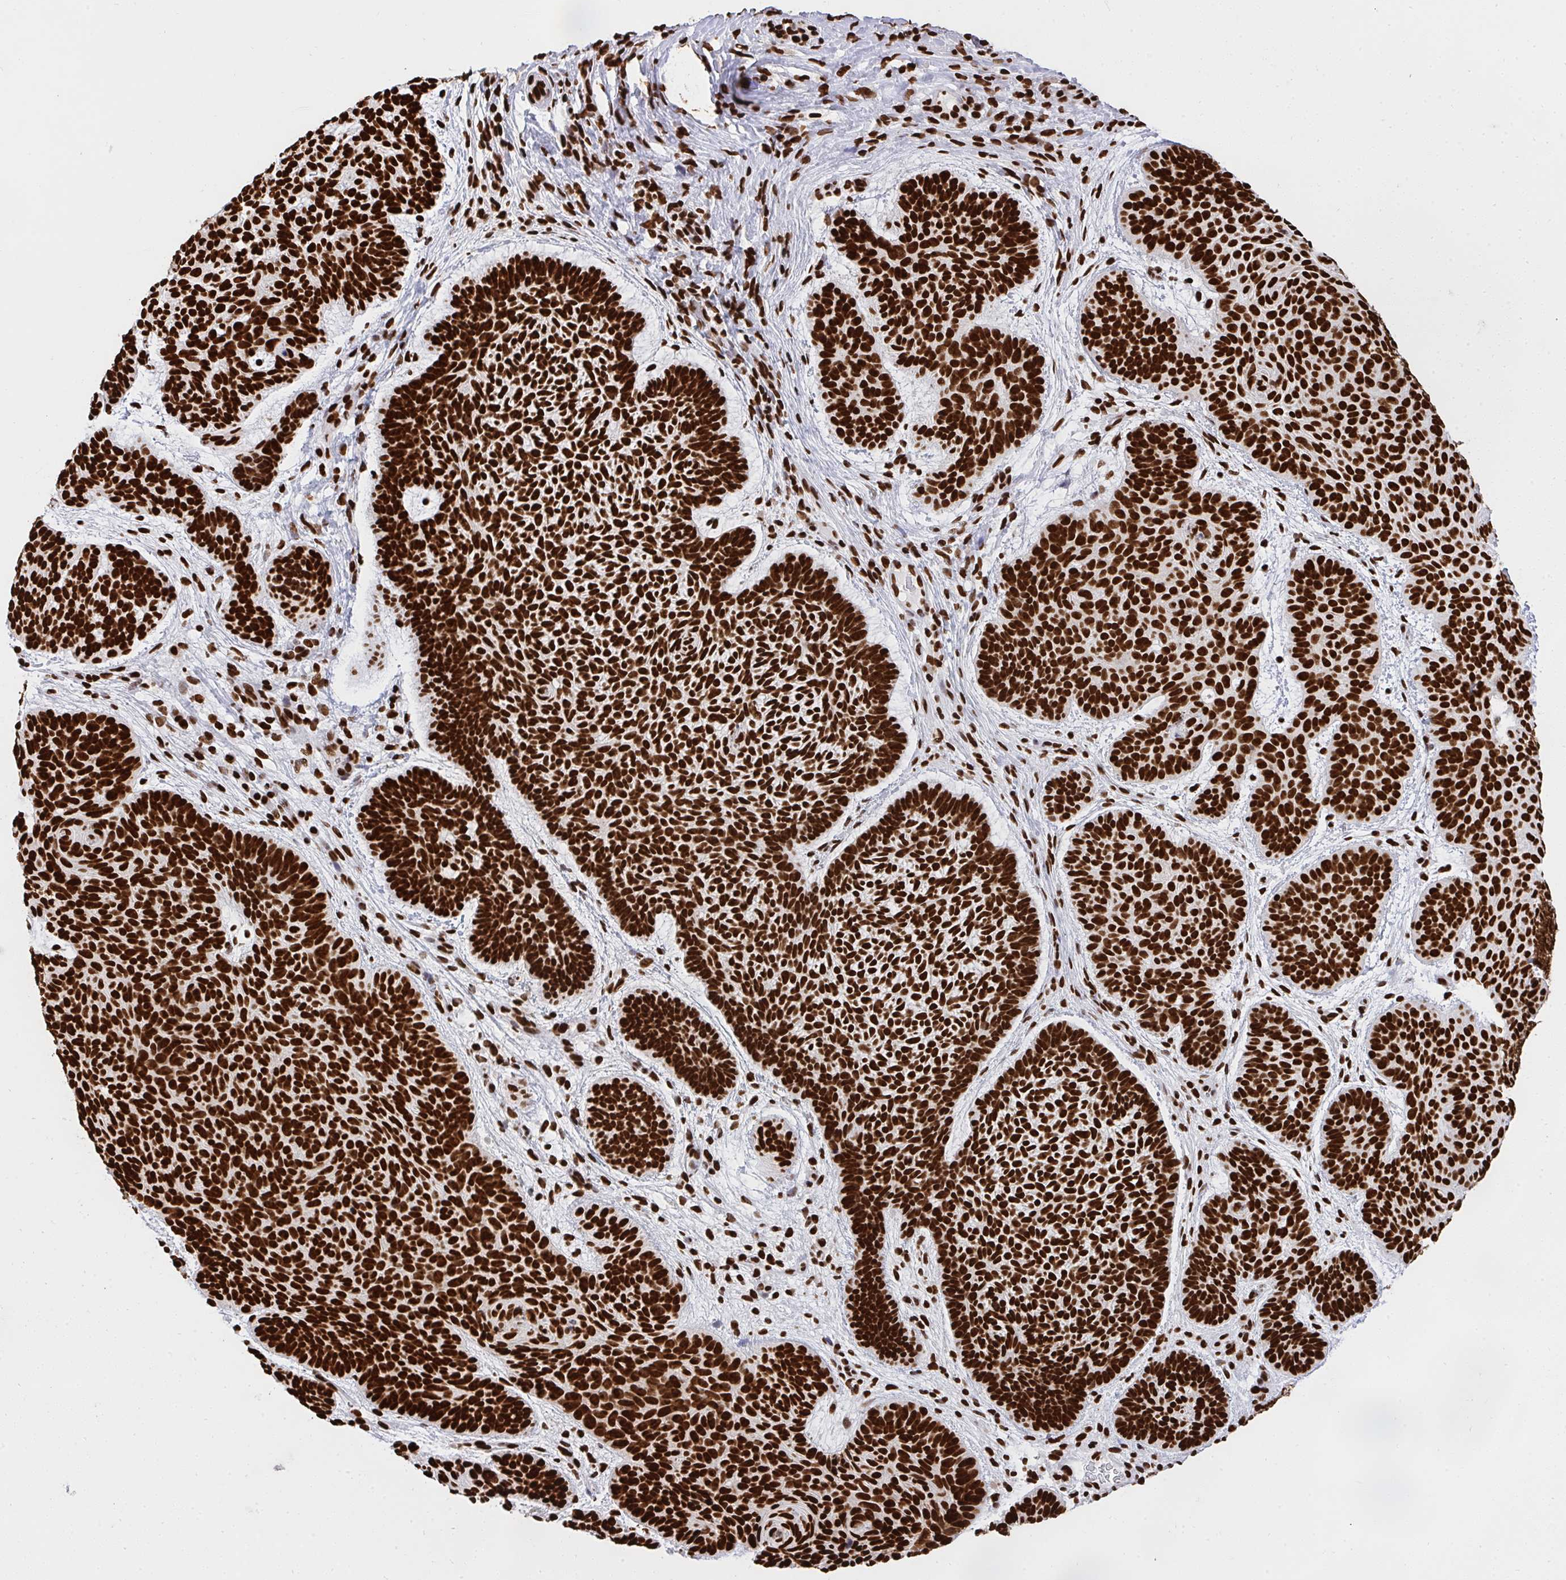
{"staining": {"intensity": "strong", "quantity": ">75%", "location": "nuclear"}, "tissue": "skin cancer", "cell_type": "Tumor cells", "image_type": "cancer", "snomed": [{"axis": "morphology", "description": "Basal cell carcinoma"}, {"axis": "topography", "description": "Skin"}, {"axis": "topography", "description": "Skin of face"}], "caption": "Protein staining by IHC shows strong nuclear expression in about >75% of tumor cells in skin cancer (basal cell carcinoma).", "gene": "HNRNPL", "patient": {"sex": "male", "age": 73}}